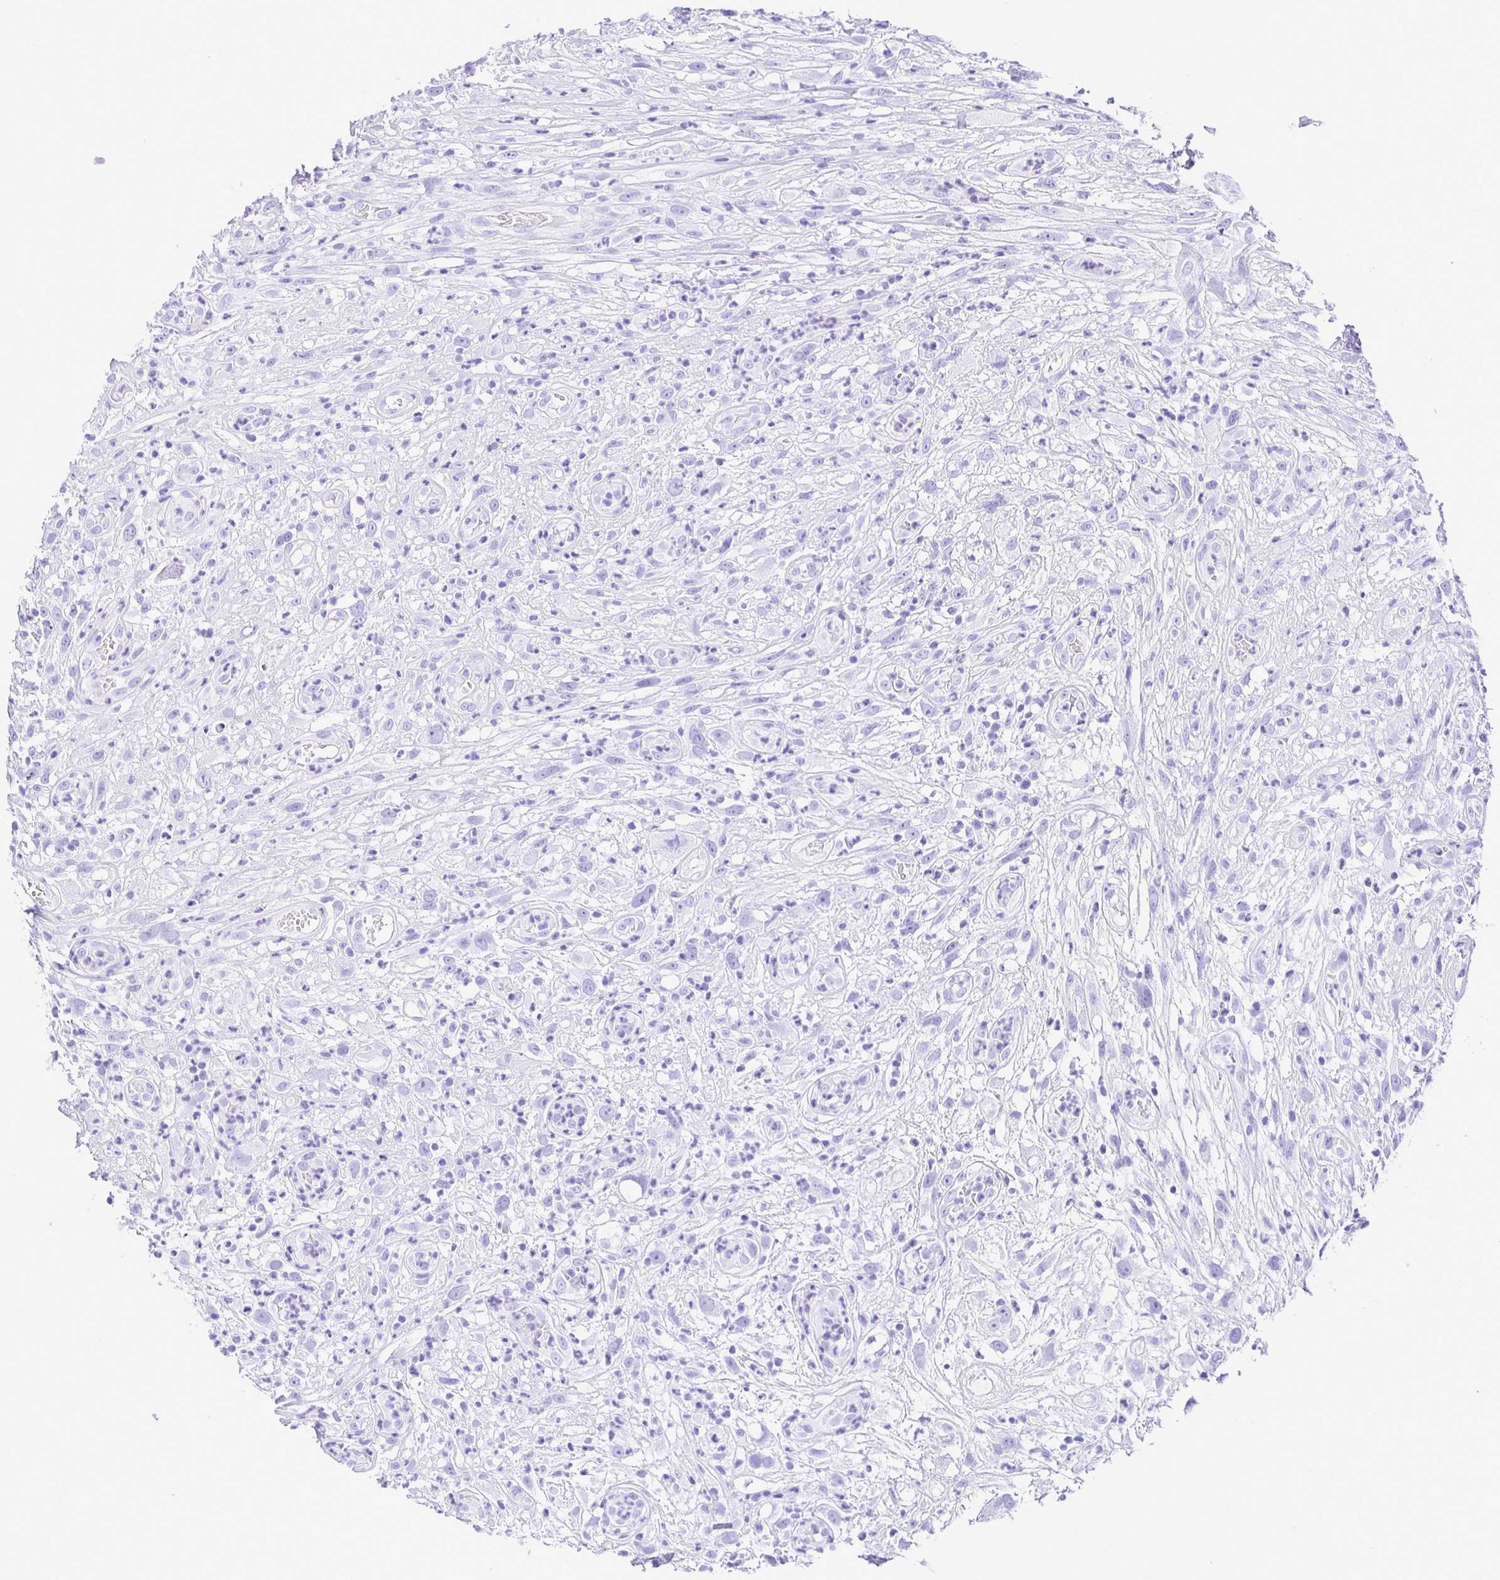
{"staining": {"intensity": "negative", "quantity": "none", "location": "none"}, "tissue": "head and neck cancer", "cell_type": "Tumor cells", "image_type": "cancer", "snomed": [{"axis": "morphology", "description": "Squamous cell carcinoma, NOS"}, {"axis": "topography", "description": "Head-Neck"}], "caption": "This is an immunohistochemistry image of human head and neck cancer. There is no positivity in tumor cells.", "gene": "TAF1D", "patient": {"sex": "male", "age": 65}}